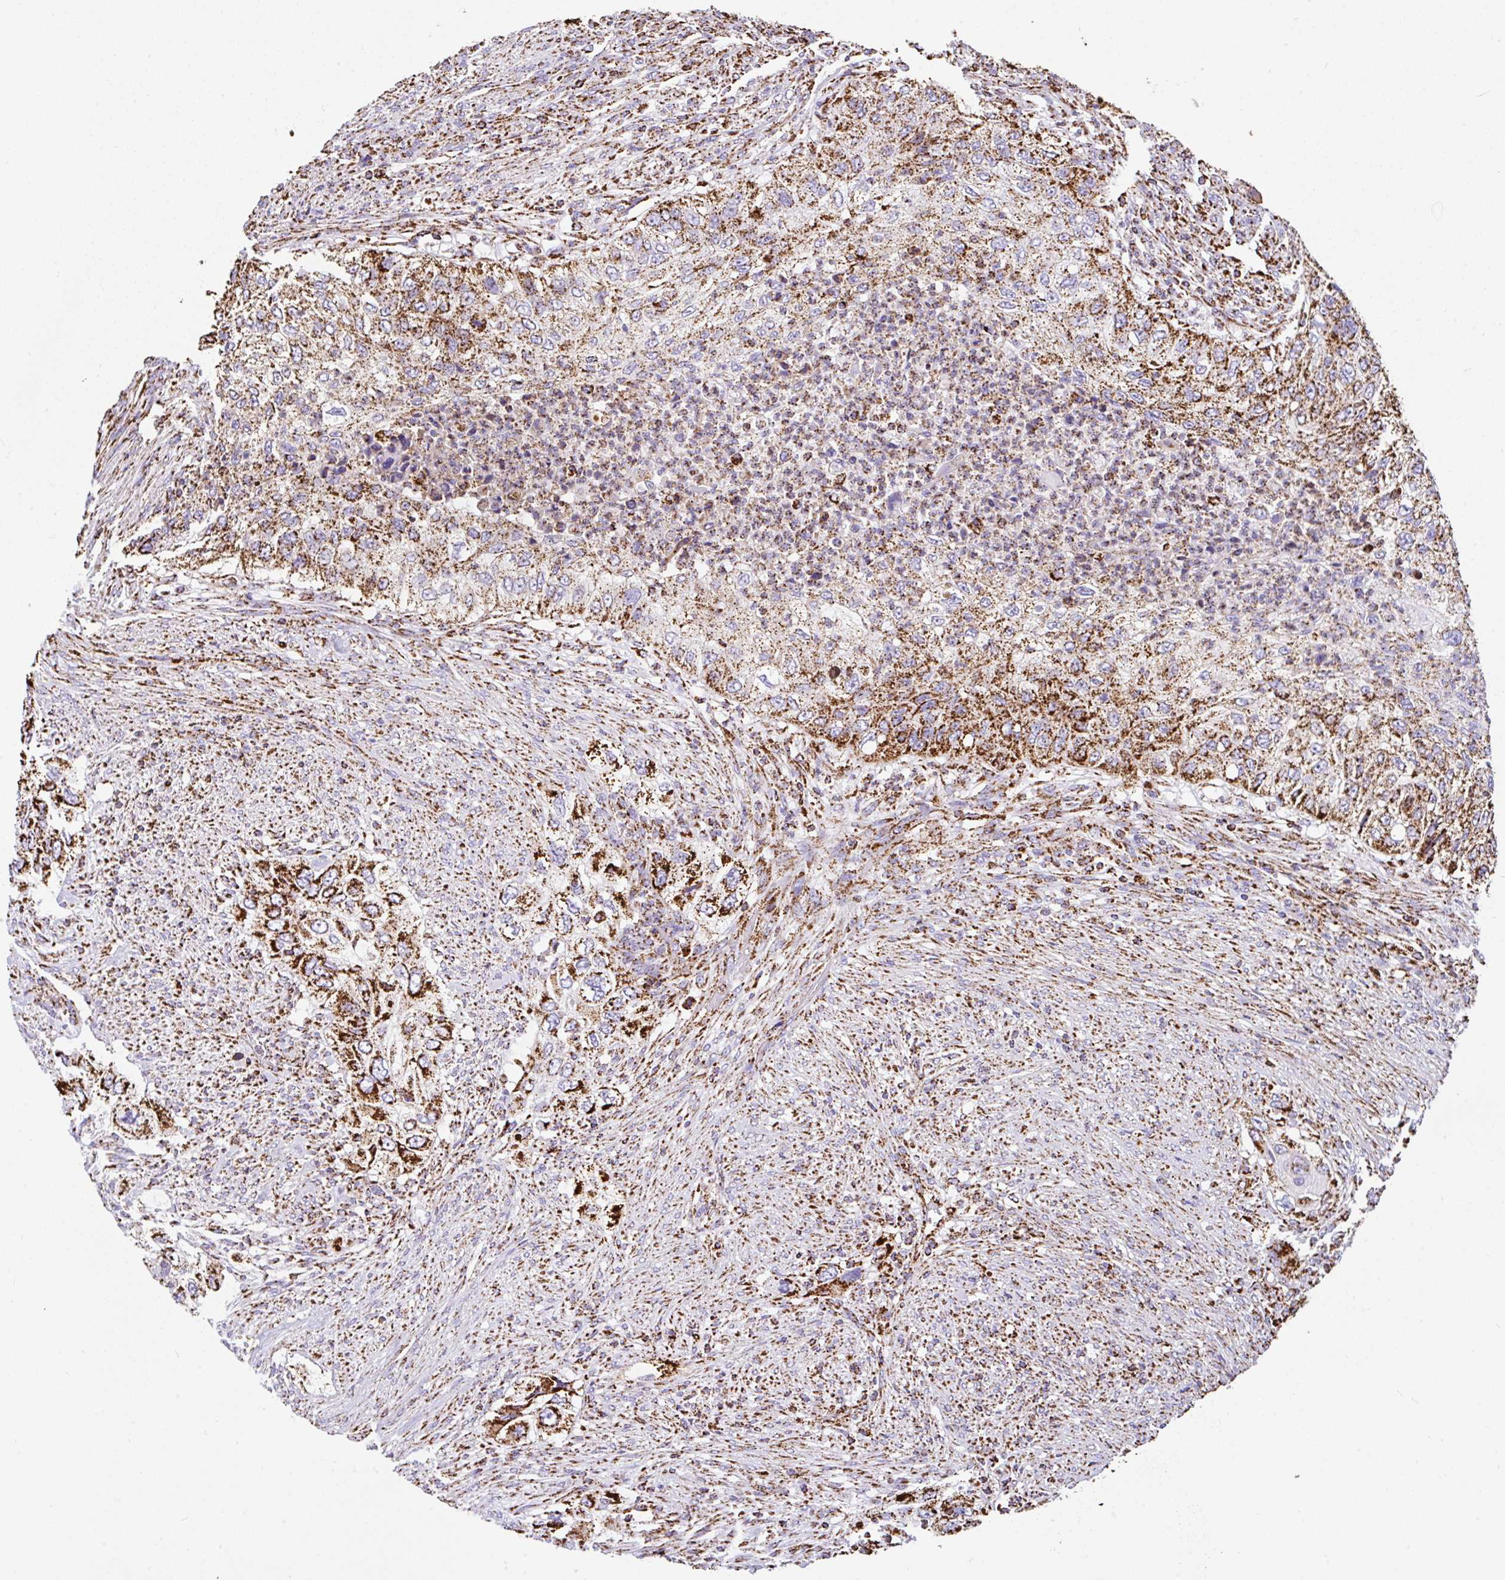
{"staining": {"intensity": "strong", "quantity": ">75%", "location": "cytoplasmic/membranous"}, "tissue": "urothelial cancer", "cell_type": "Tumor cells", "image_type": "cancer", "snomed": [{"axis": "morphology", "description": "Urothelial carcinoma, High grade"}, {"axis": "topography", "description": "Urinary bladder"}], "caption": "A high-resolution photomicrograph shows immunohistochemistry staining of high-grade urothelial carcinoma, which reveals strong cytoplasmic/membranous positivity in about >75% of tumor cells. (Brightfield microscopy of DAB IHC at high magnification).", "gene": "ANKRD33B", "patient": {"sex": "female", "age": 60}}